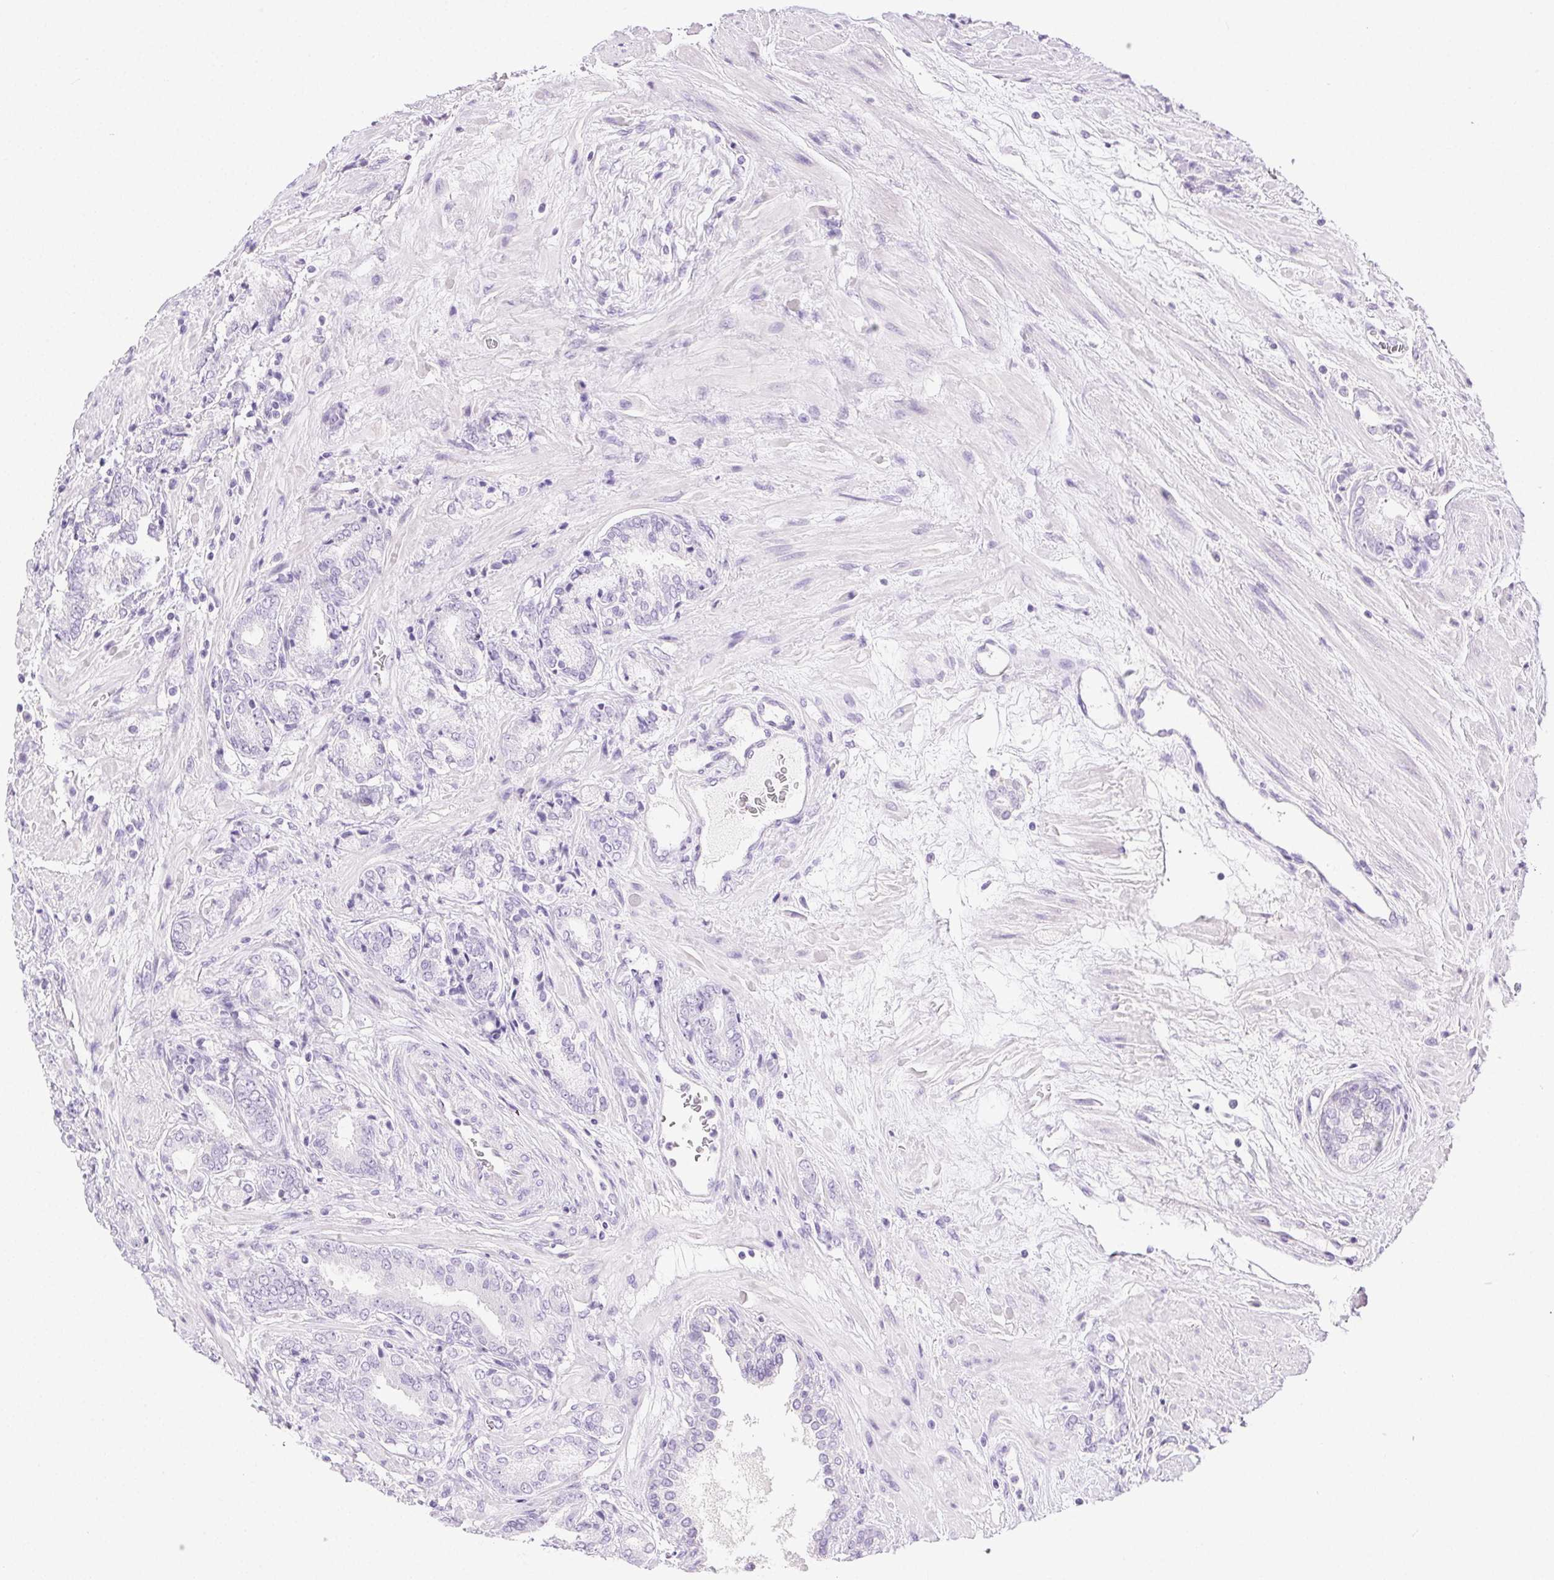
{"staining": {"intensity": "negative", "quantity": "none", "location": "none"}, "tissue": "prostate cancer", "cell_type": "Tumor cells", "image_type": "cancer", "snomed": [{"axis": "morphology", "description": "Adenocarcinoma, High grade"}, {"axis": "topography", "description": "Prostate"}], "caption": "DAB immunohistochemical staining of human prostate cancer (adenocarcinoma (high-grade)) shows no significant staining in tumor cells.", "gene": "C20orf85", "patient": {"sex": "male", "age": 56}}